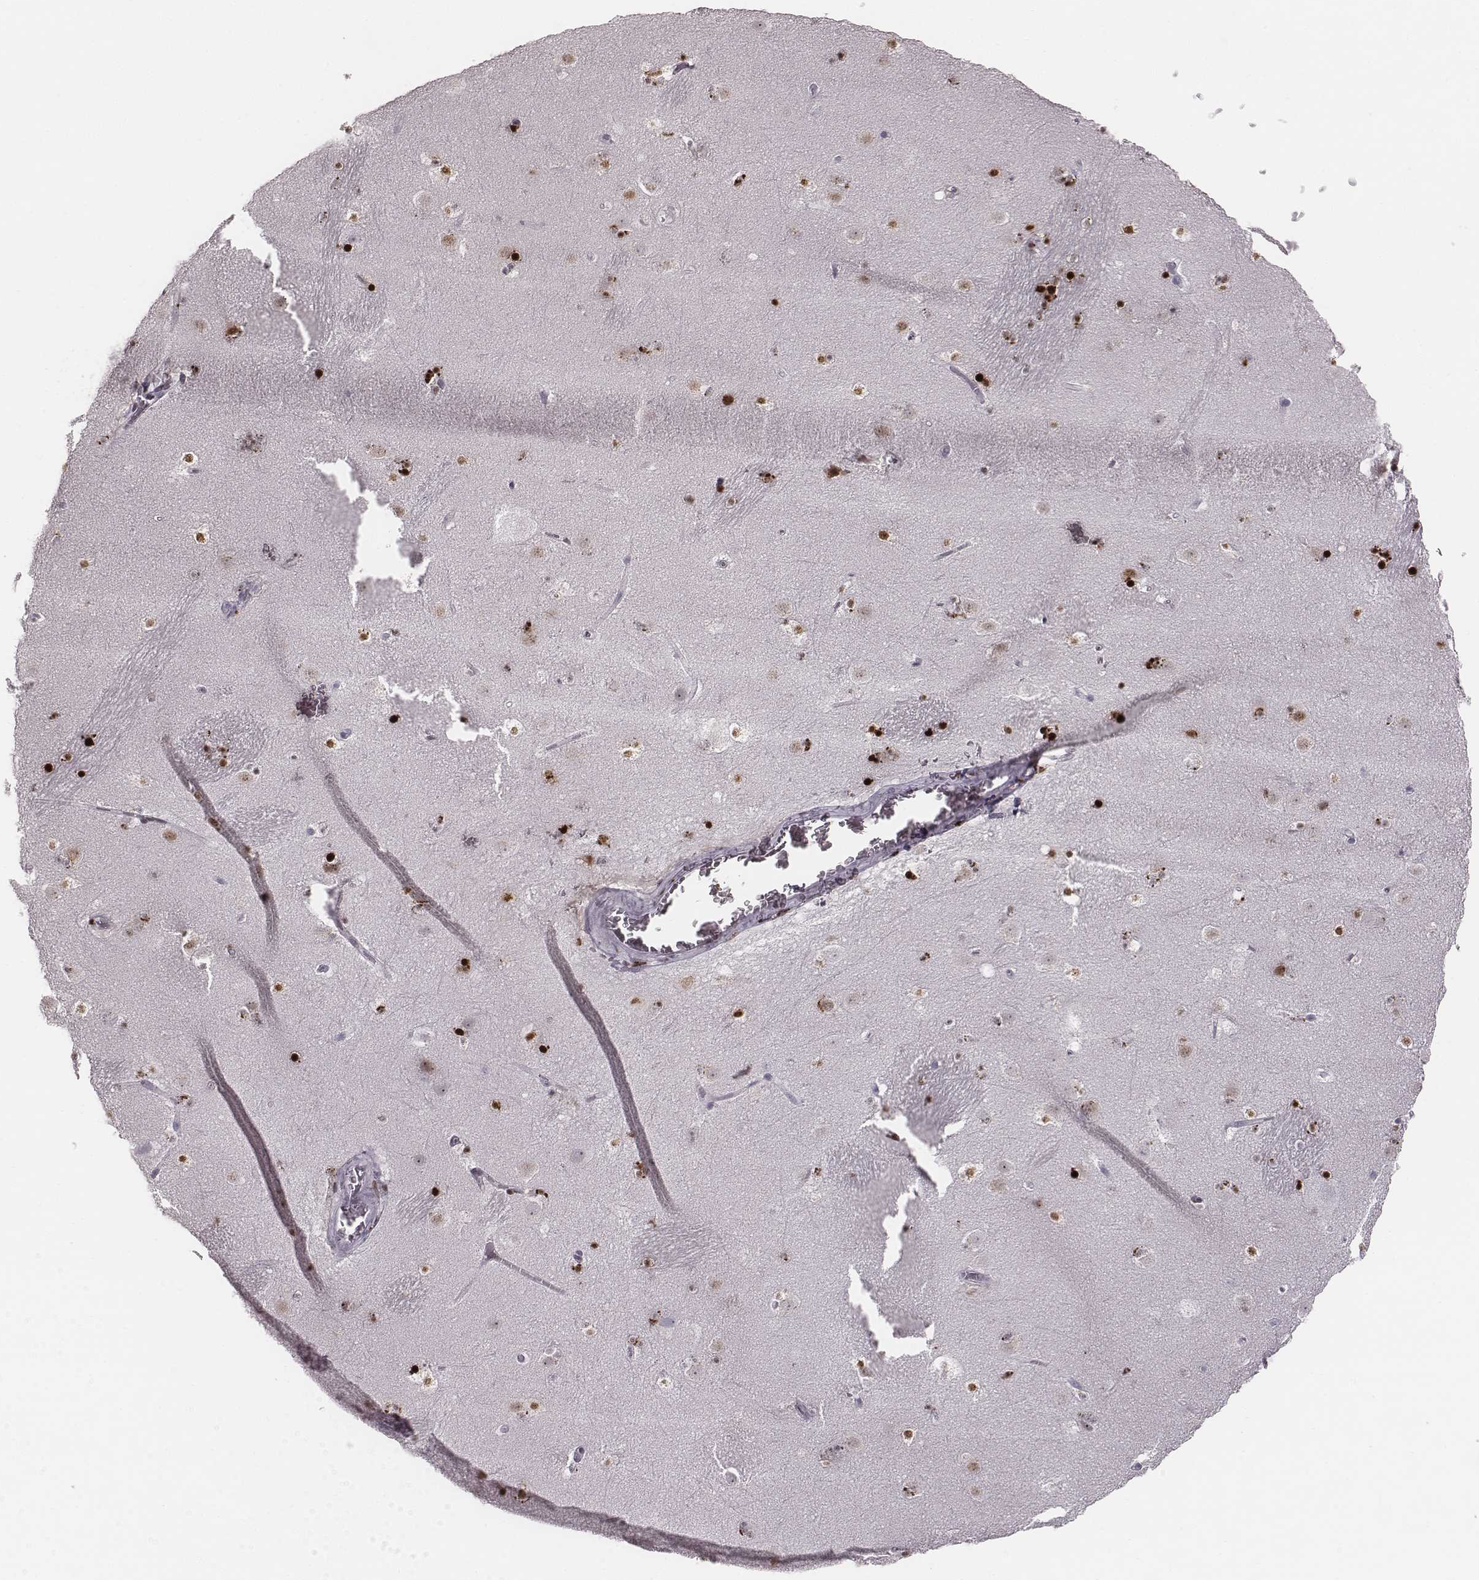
{"staining": {"intensity": "strong", "quantity": "25%-75%", "location": "nuclear"}, "tissue": "caudate", "cell_type": "Glial cells", "image_type": "normal", "snomed": [{"axis": "morphology", "description": "Normal tissue, NOS"}, {"axis": "topography", "description": "Lateral ventricle wall"}], "caption": "Caudate stained with DAB immunohistochemistry (IHC) demonstrates high levels of strong nuclear positivity in about 25%-75% of glial cells.", "gene": "NDC1", "patient": {"sex": "male", "age": 37}}